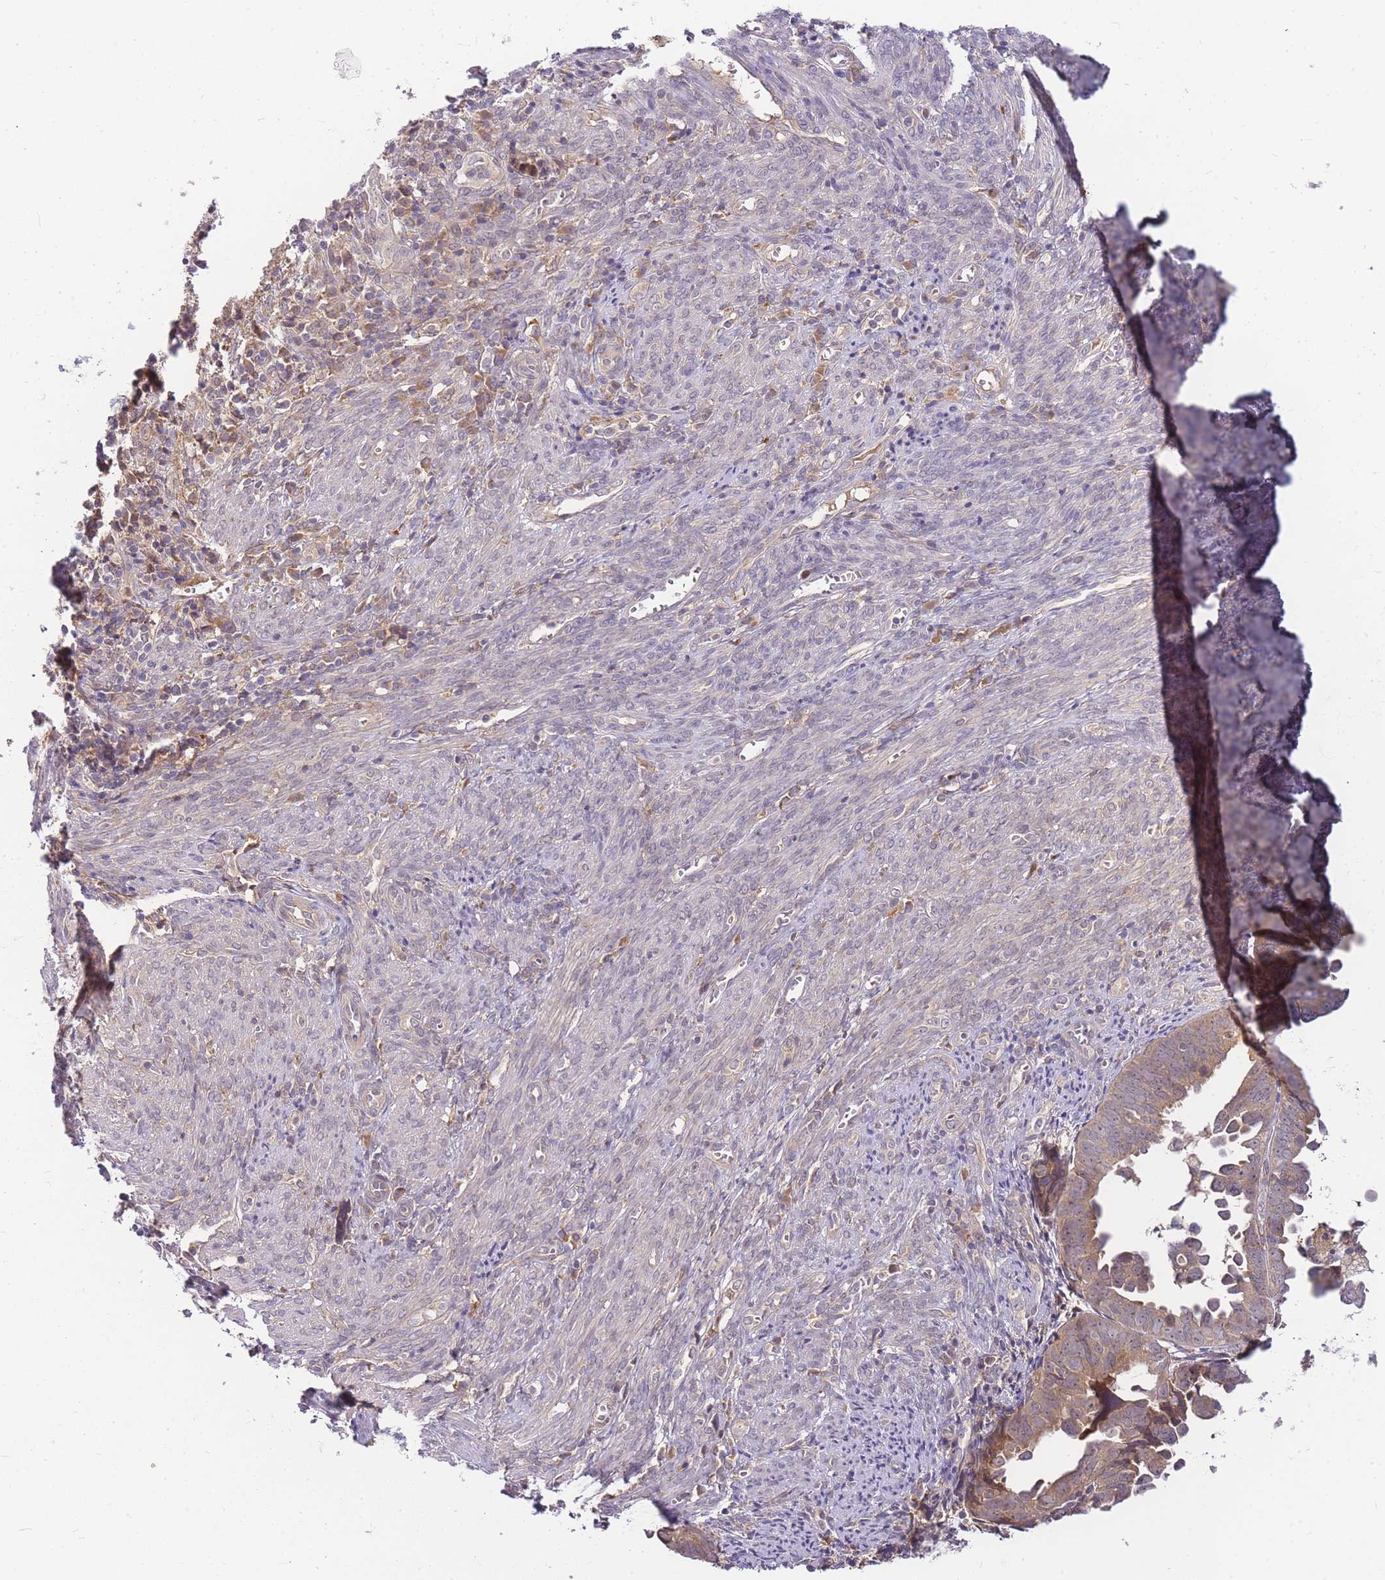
{"staining": {"intensity": "moderate", "quantity": ">75%", "location": "cytoplasmic/membranous,nuclear"}, "tissue": "endometrial cancer", "cell_type": "Tumor cells", "image_type": "cancer", "snomed": [{"axis": "morphology", "description": "Adenocarcinoma, NOS"}, {"axis": "topography", "description": "Endometrium"}], "caption": "IHC image of human endometrial adenocarcinoma stained for a protein (brown), which shows medium levels of moderate cytoplasmic/membranous and nuclear positivity in about >75% of tumor cells.", "gene": "ZNF577", "patient": {"sex": "female", "age": 75}}